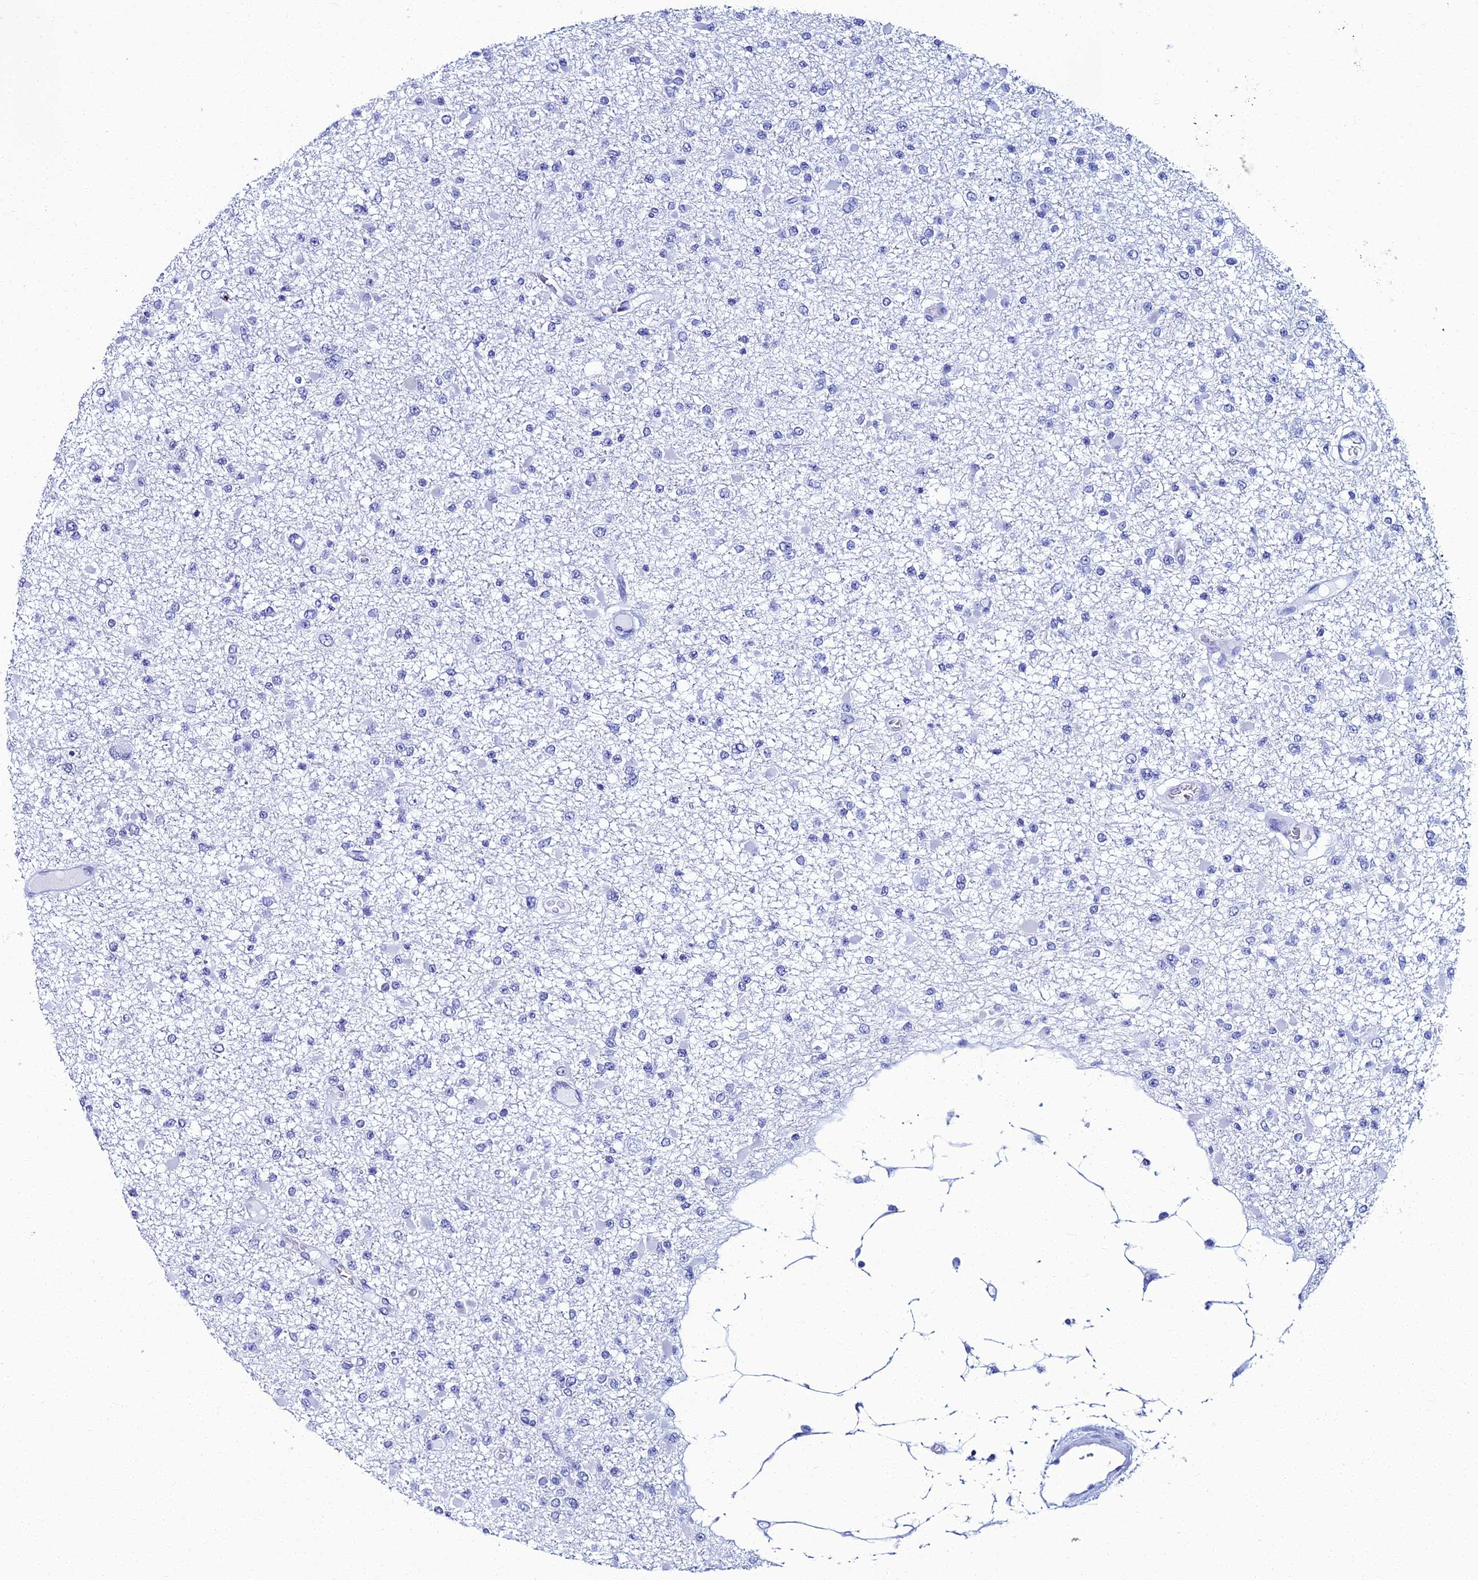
{"staining": {"intensity": "negative", "quantity": "none", "location": "none"}, "tissue": "glioma", "cell_type": "Tumor cells", "image_type": "cancer", "snomed": [{"axis": "morphology", "description": "Glioma, malignant, Low grade"}, {"axis": "topography", "description": "Brain"}], "caption": "Immunohistochemistry image of neoplastic tissue: human malignant glioma (low-grade) stained with DAB reveals no significant protein expression in tumor cells.", "gene": "TAF9B", "patient": {"sex": "female", "age": 22}}